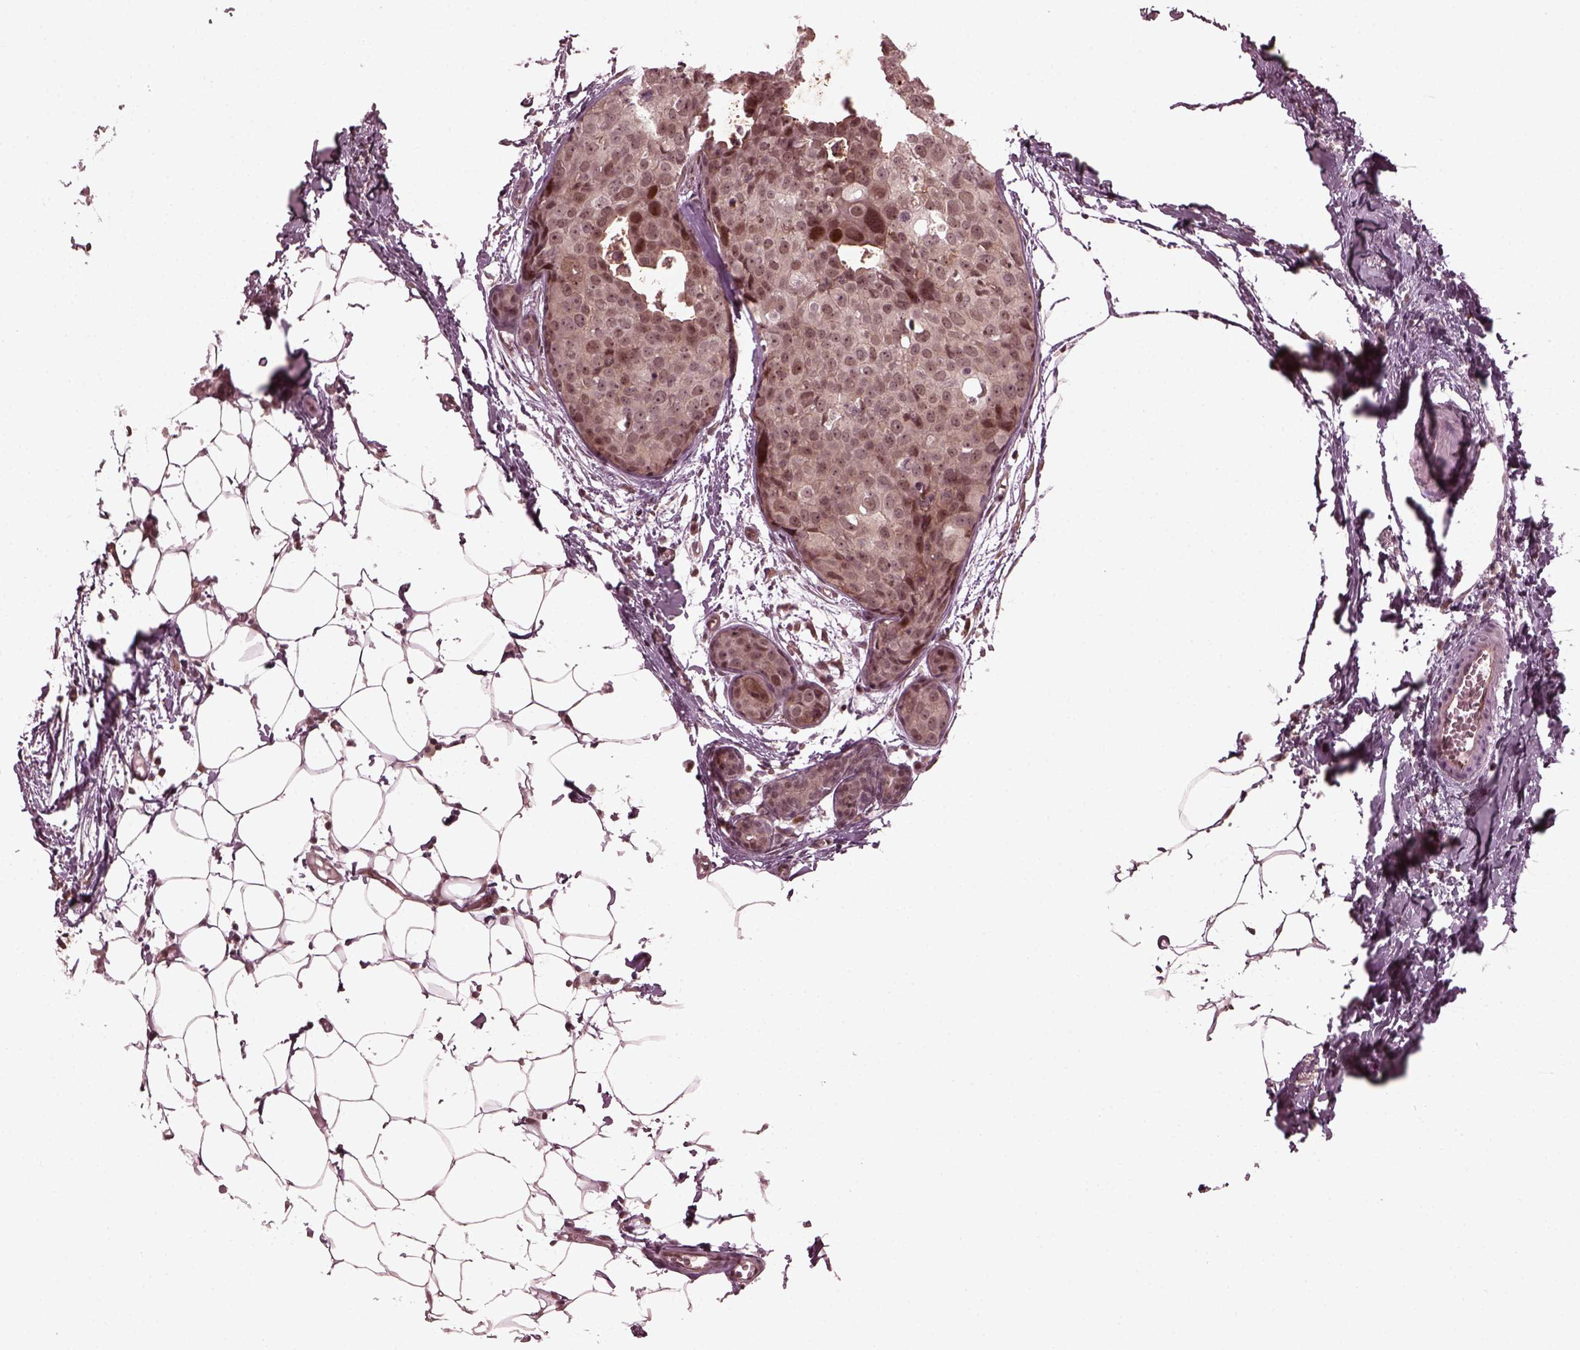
{"staining": {"intensity": "moderate", "quantity": "25%-75%", "location": "cytoplasmic/membranous,nuclear"}, "tissue": "breast cancer", "cell_type": "Tumor cells", "image_type": "cancer", "snomed": [{"axis": "morphology", "description": "Duct carcinoma"}, {"axis": "topography", "description": "Breast"}], "caption": "Approximately 25%-75% of tumor cells in human breast intraductal carcinoma show moderate cytoplasmic/membranous and nuclear protein expression as visualized by brown immunohistochemical staining.", "gene": "TRIB3", "patient": {"sex": "female", "age": 38}}